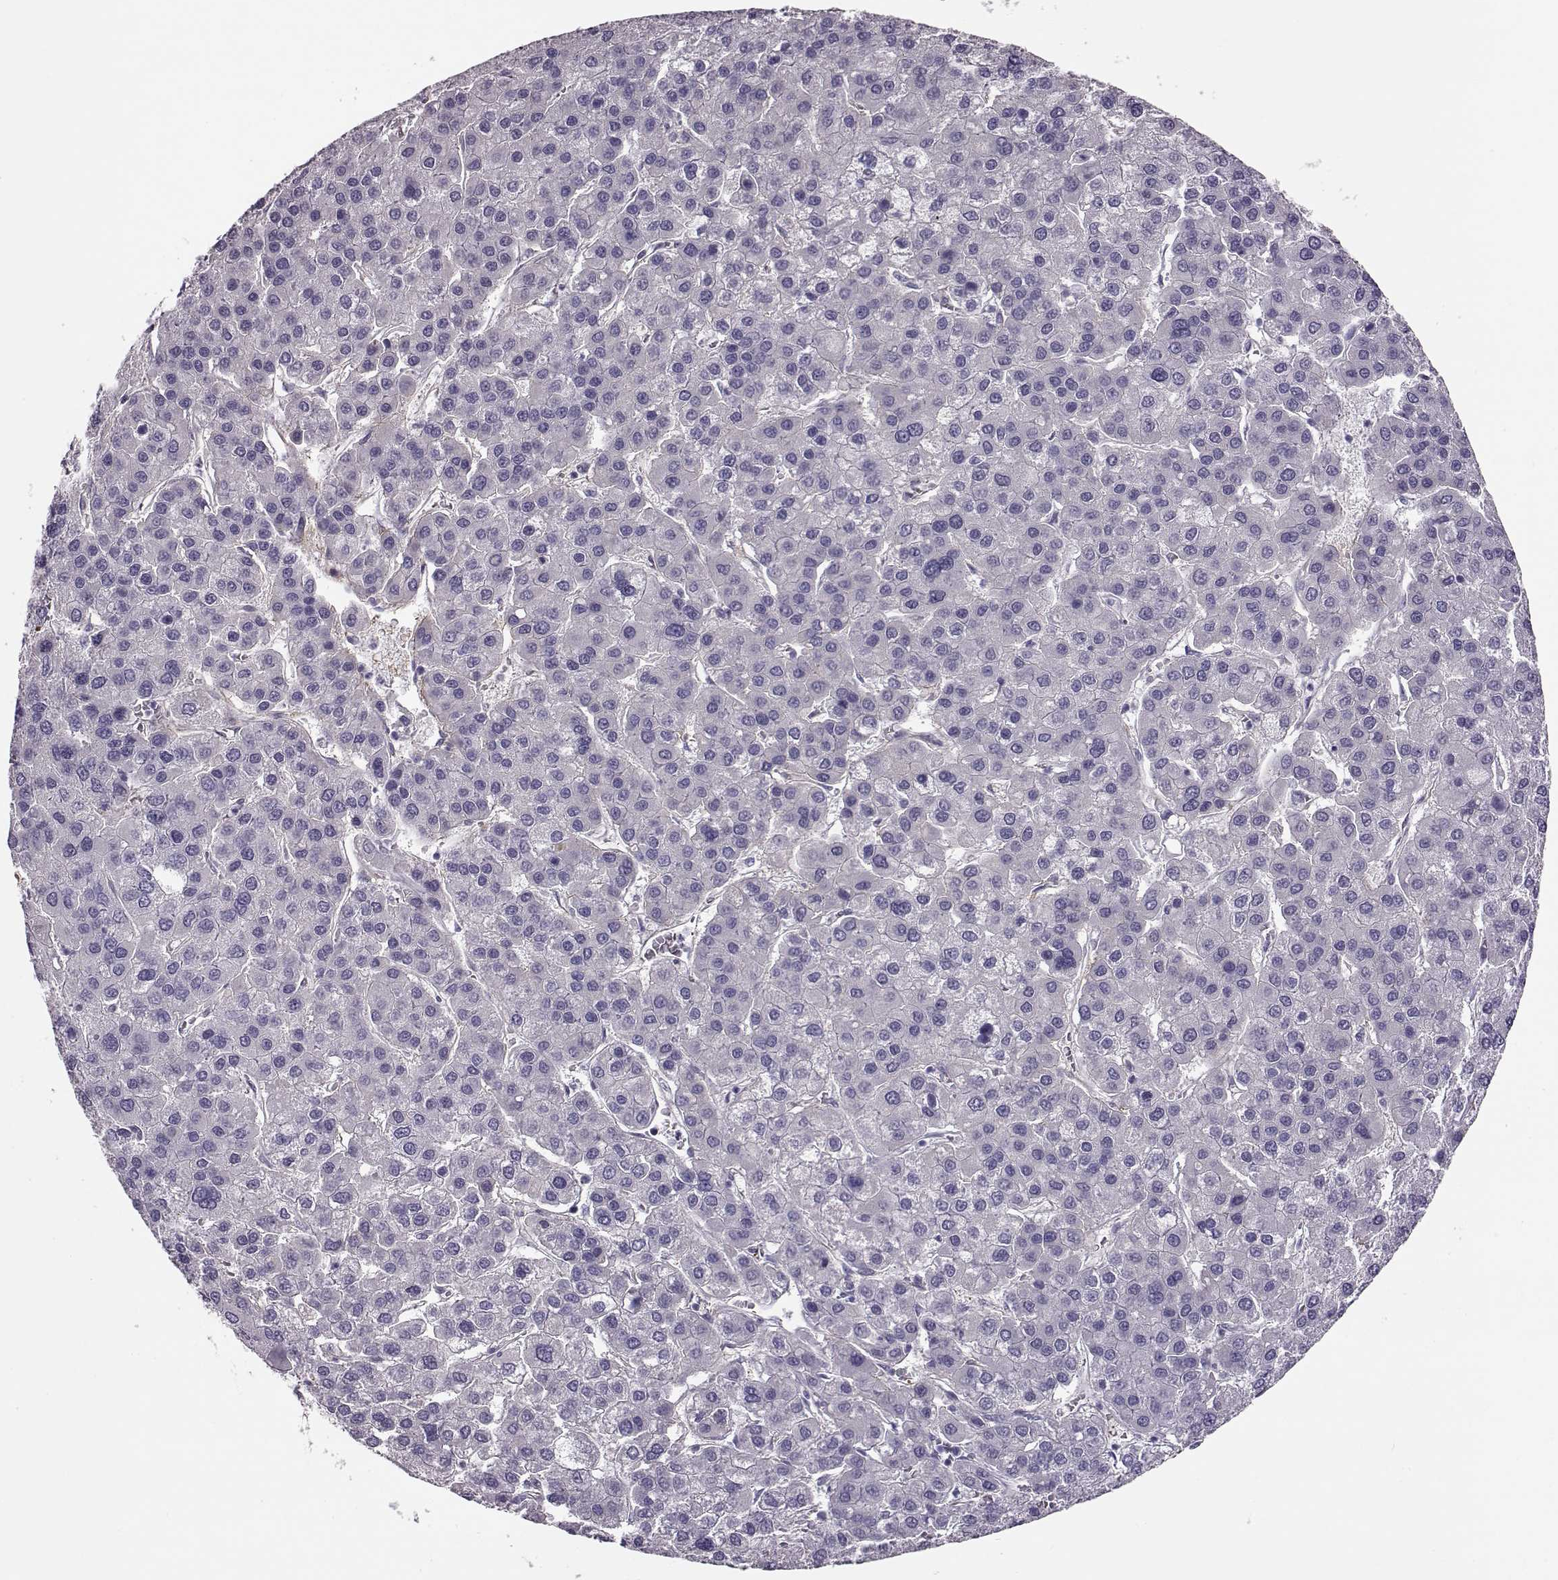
{"staining": {"intensity": "negative", "quantity": "none", "location": "none"}, "tissue": "liver cancer", "cell_type": "Tumor cells", "image_type": "cancer", "snomed": [{"axis": "morphology", "description": "Carcinoma, Hepatocellular, NOS"}, {"axis": "topography", "description": "Liver"}], "caption": "An IHC photomicrograph of liver cancer is shown. There is no staining in tumor cells of liver cancer.", "gene": "TRIM69", "patient": {"sex": "female", "age": 41}}